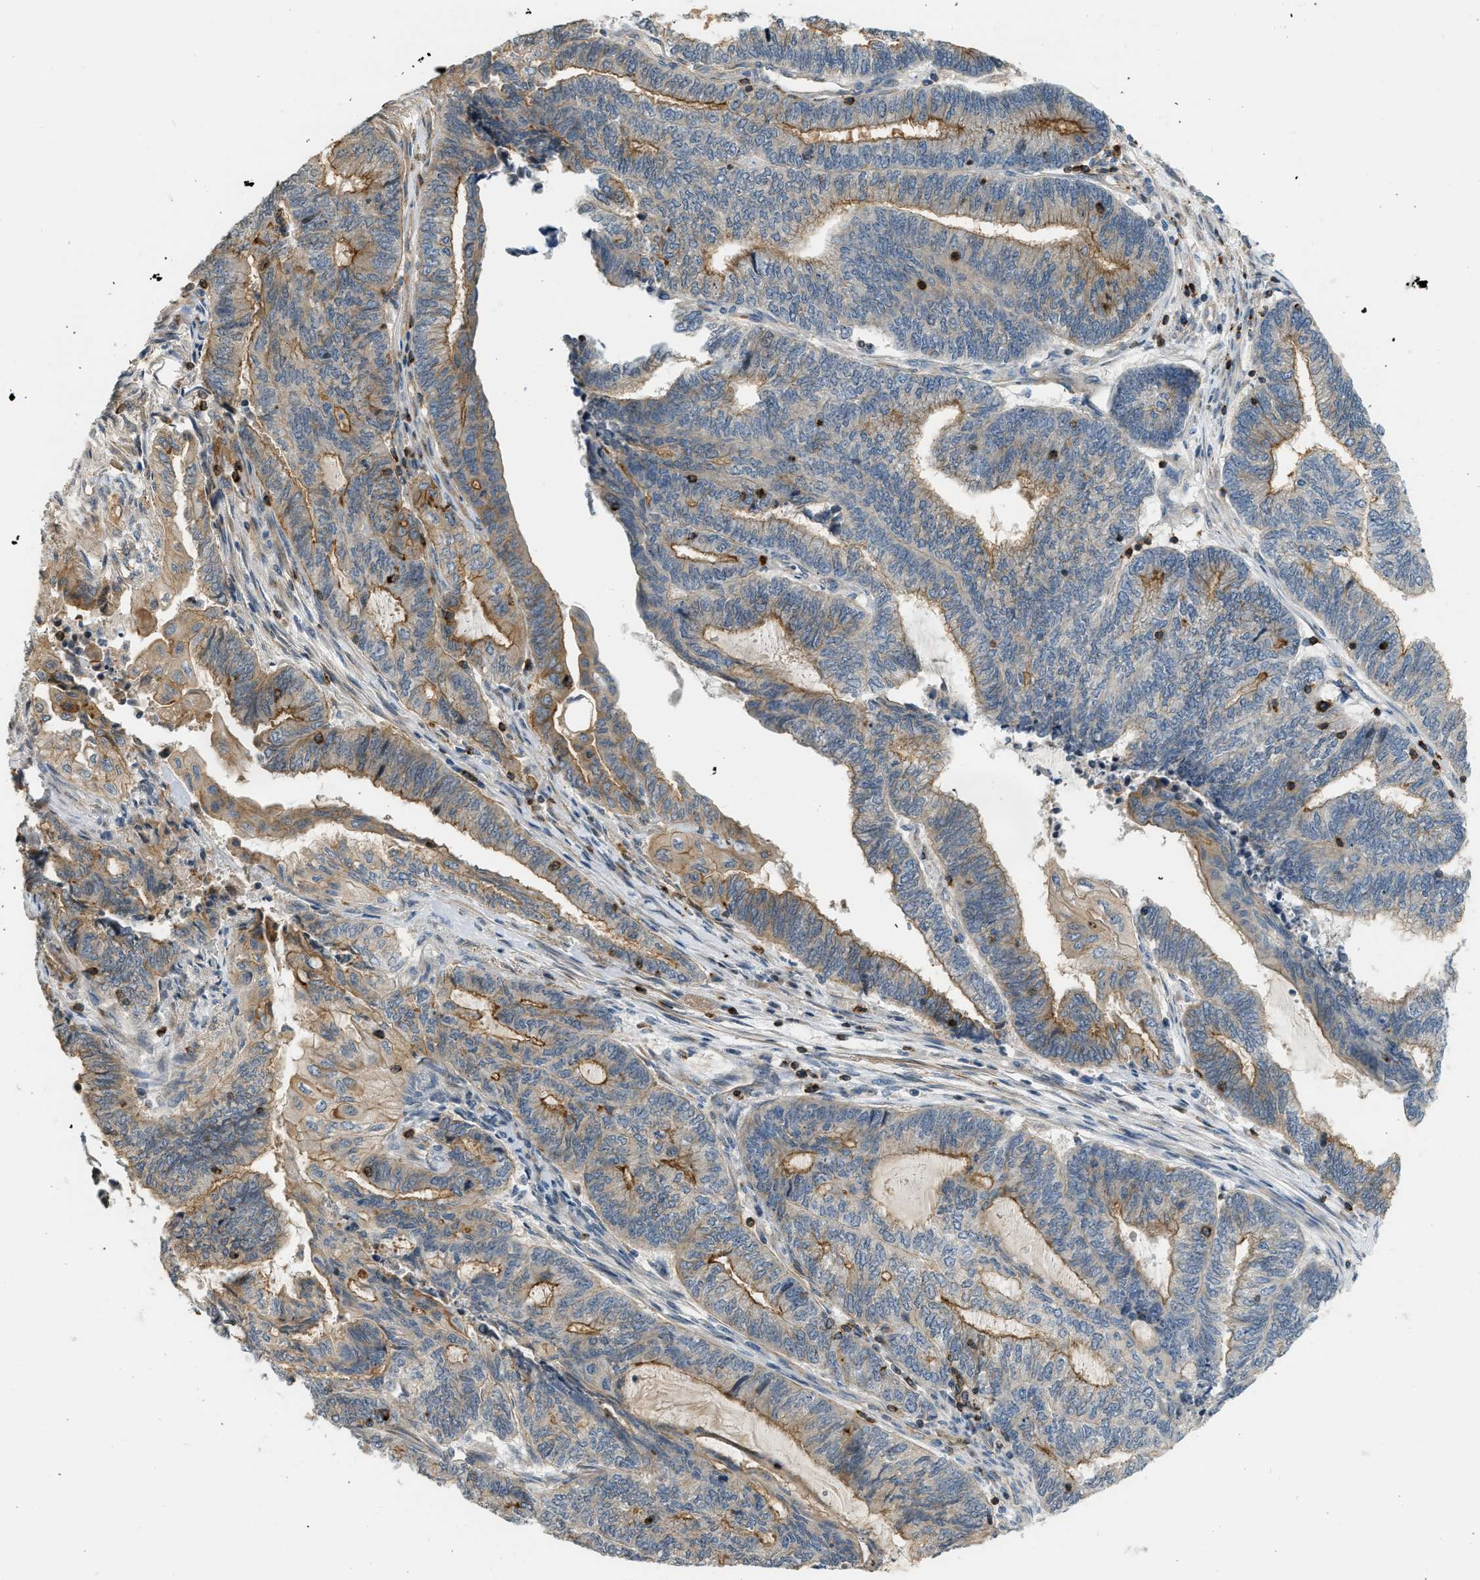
{"staining": {"intensity": "moderate", "quantity": ">75%", "location": "cytoplasmic/membranous"}, "tissue": "endometrial cancer", "cell_type": "Tumor cells", "image_type": "cancer", "snomed": [{"axis": "morphology", "description": "Adenocarcinoma, NOS"}, {"axis": "topography", "description": "Uterus"}, {"axis": "topography", "description": "Endometrium"}], "caption": "Protein expression analysis of human endometrial cancer (adenocarcinoma) reveals moderate cytoplasmic/membranous staining in about >75% of tumor cells.", "gene": "KIAA1671", "patient": {"sex": "female", "age": 70}}